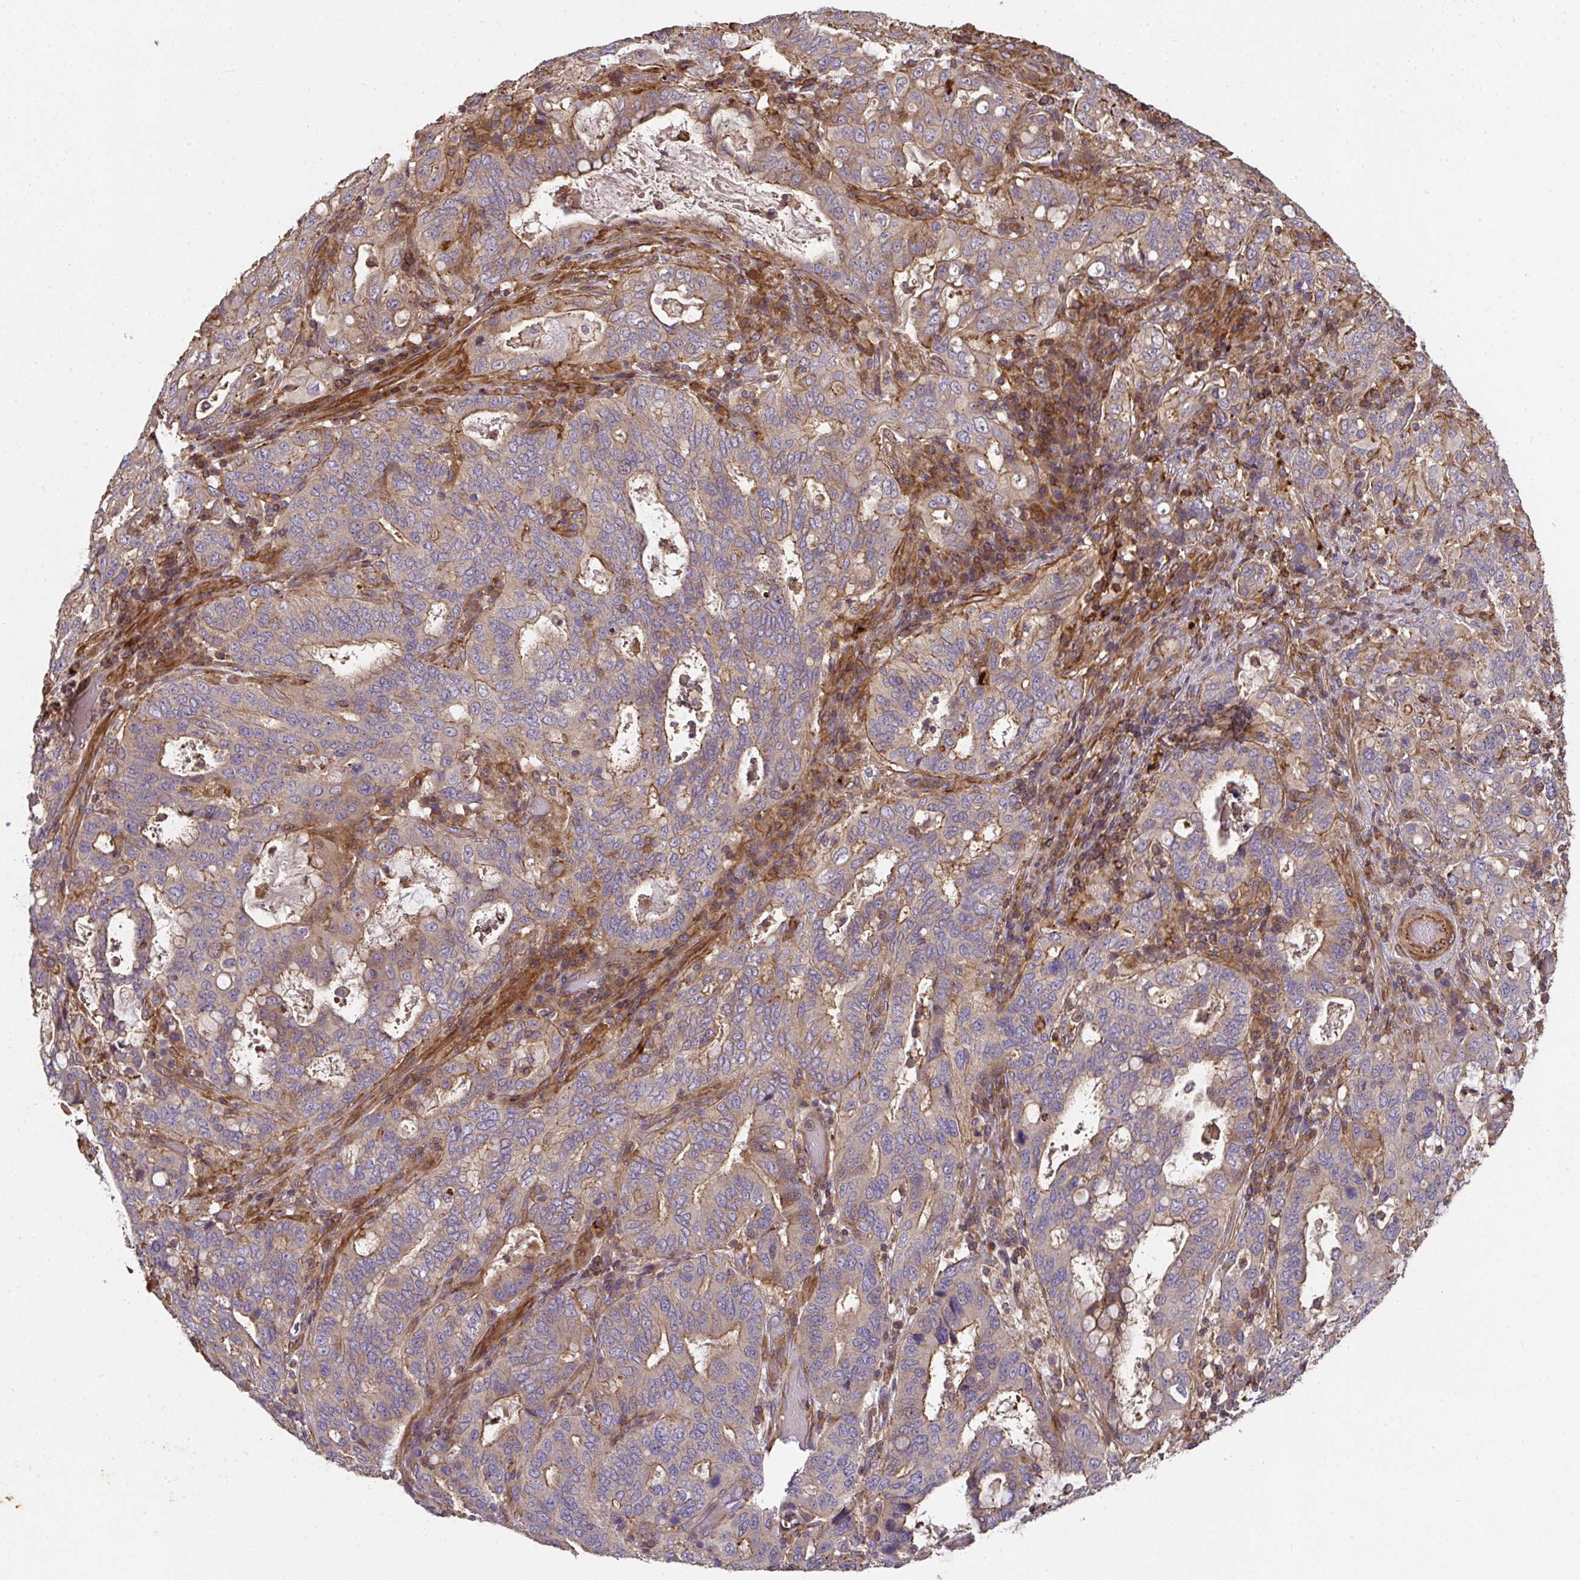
{"staining": {"intensity": "moderate", "quantity": ">75%", "location": "cytoplasmic/membranous"}, "tissue": "stomach cancer", "cell_type": "Tumor cells", "image_type": "cancer", "snomed": [{"axis": "morphology", "description": "Adenocarcinoma, NOS"}, {"axis": "topography", "description": "Stomach, upper"}, {"axis": "topography", "description": "Stomach"}], "caption": "This histopathology image shows stomach adenocarcinoma stained with IHC to label a protein in brown. The cytoplasmic/membranous of tumor cells show moderate positivity for the protein. Nuclei are counter-stained blue.", "gene": "TNMD", "patient": {"sex": "male", "age": 62}}